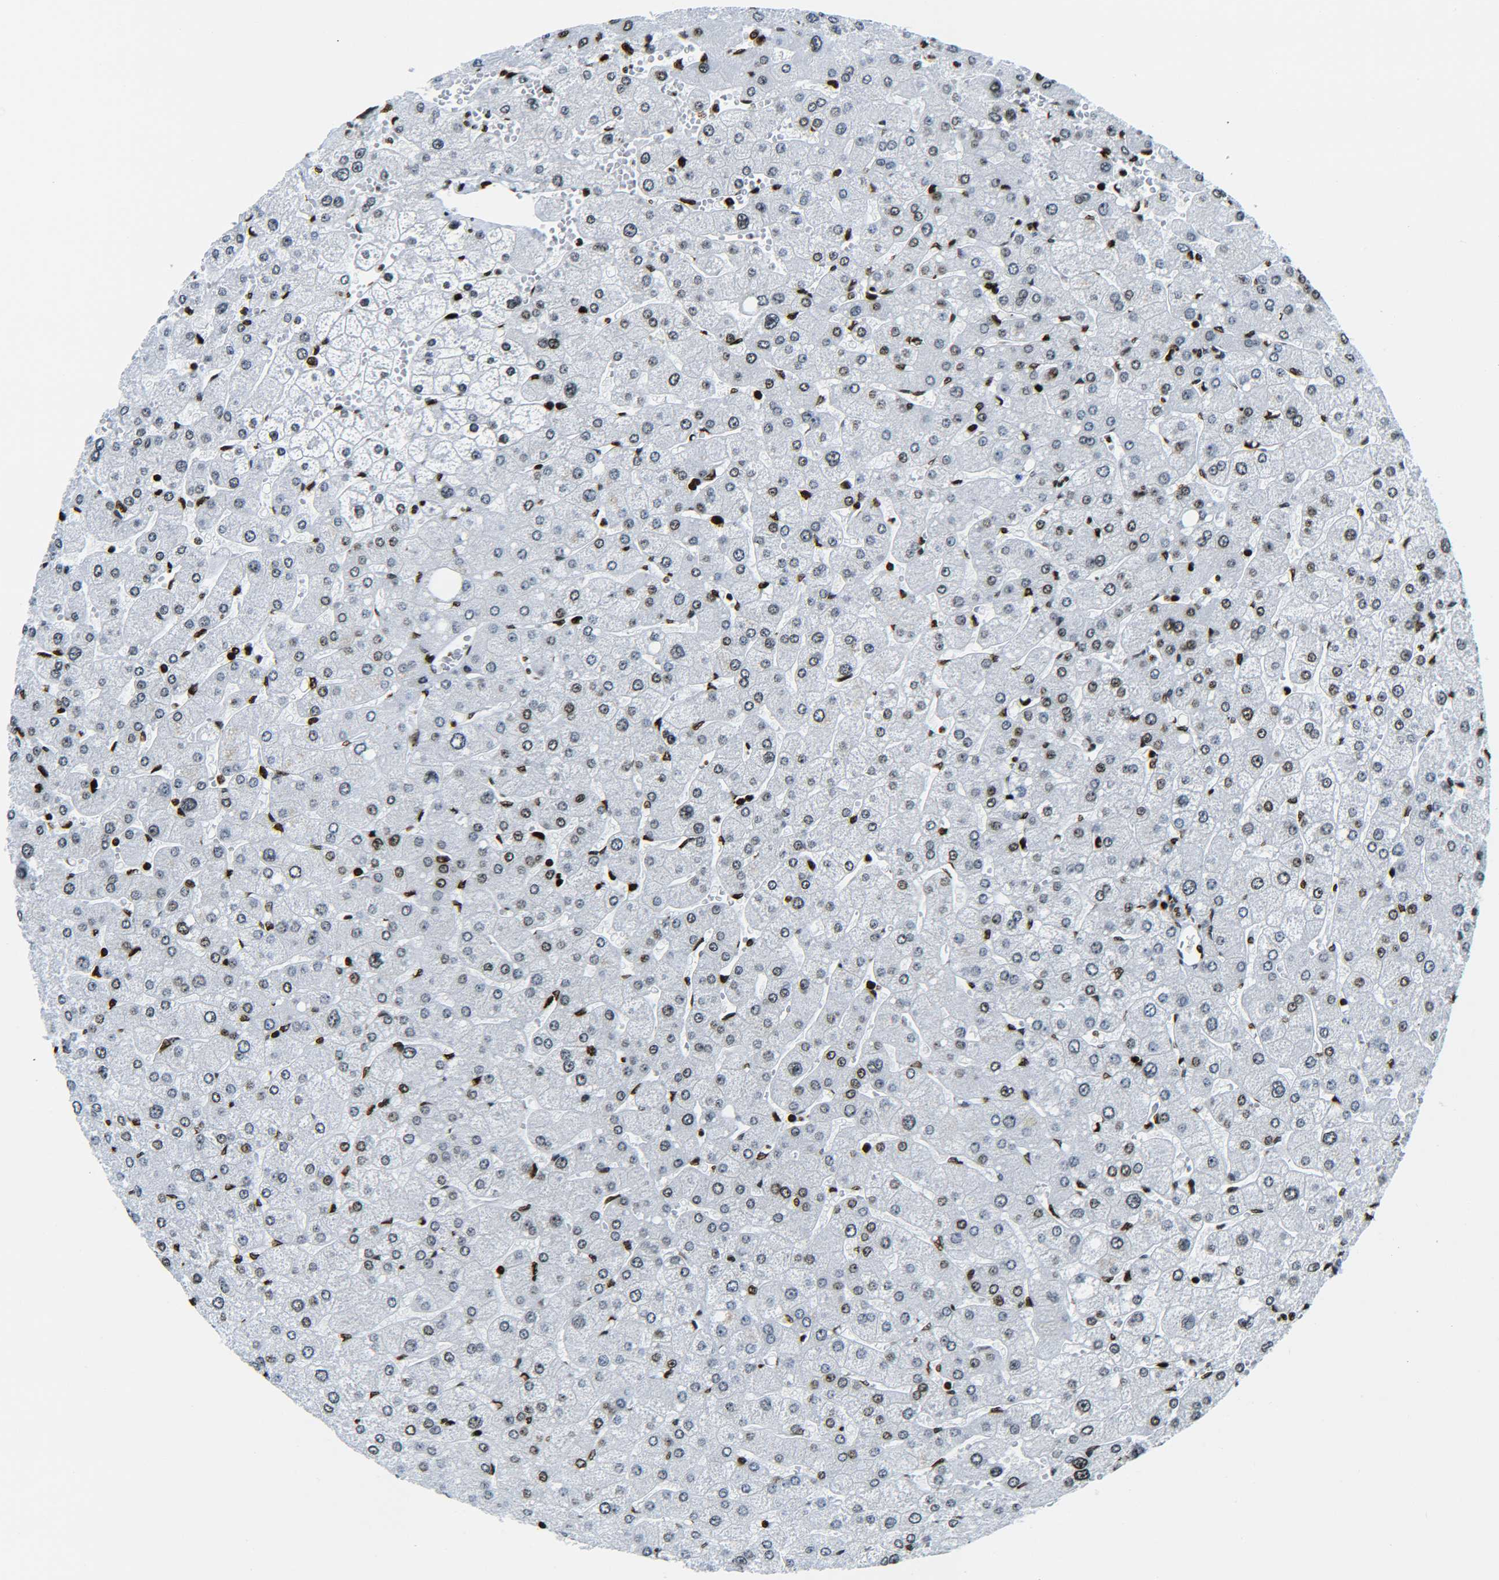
{"staining": {"intensity": "strong", "quantity": ">75%", "location": "nuclear"}, "tissue": "liver", "cell_type": "Cholangiocytes", "image_type": "normal", "snomed": [{"axis": "morphology", "description": "Normal tissue, NOS"}, {"axis": "topography", "description": "Liver"}], "caption": "About >75% of cholangiocytes in normal human liver show strong nuclear protein positivity as visualized by brown immunohistochemical staining.", "gene": "H2AX", "patient": {"sex": "male", "age": 55}}